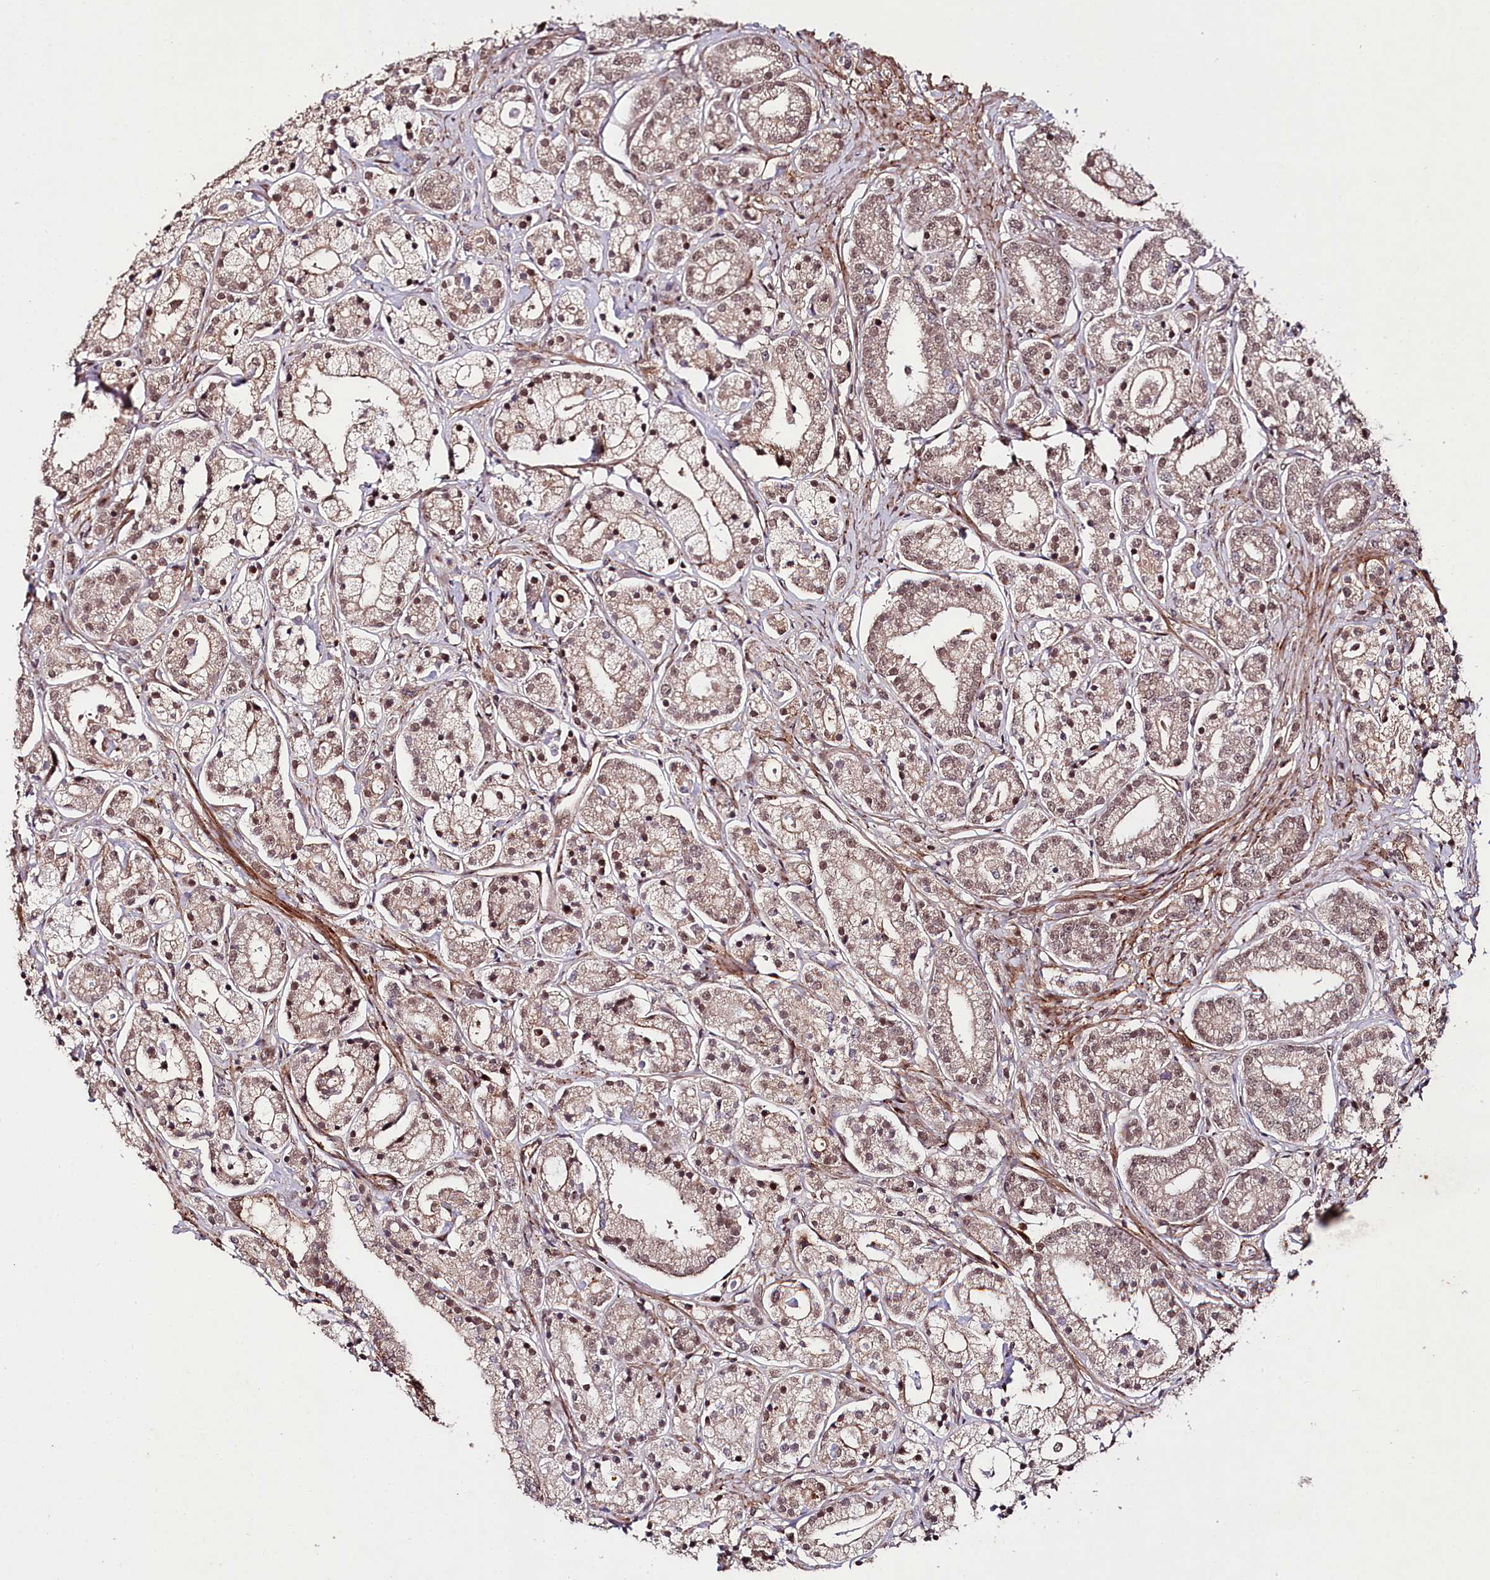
{"staining": {"intensity": "moderate", "quantity": "<25%", "location": "cytoplasmic/membranous,nuclear"}, "tissue": "prostate cancer", "cell_type": "Tumor cells", "image_type": "cancer", "snomed": [{"axis": "morphology", "description": "Adenocarcinoma, High grade"}, {"axis": "topography", "description": "Prostate"}], "caption": "High-grade adenocarcinoma (prostate) stained with a brown dye shows moderate cytoplasmic/membranous and nuclear positive staining in approximately <25% of tumor cells.", "gene": "PHLDB1", "patient": {"sex": "male", "age": 69}}